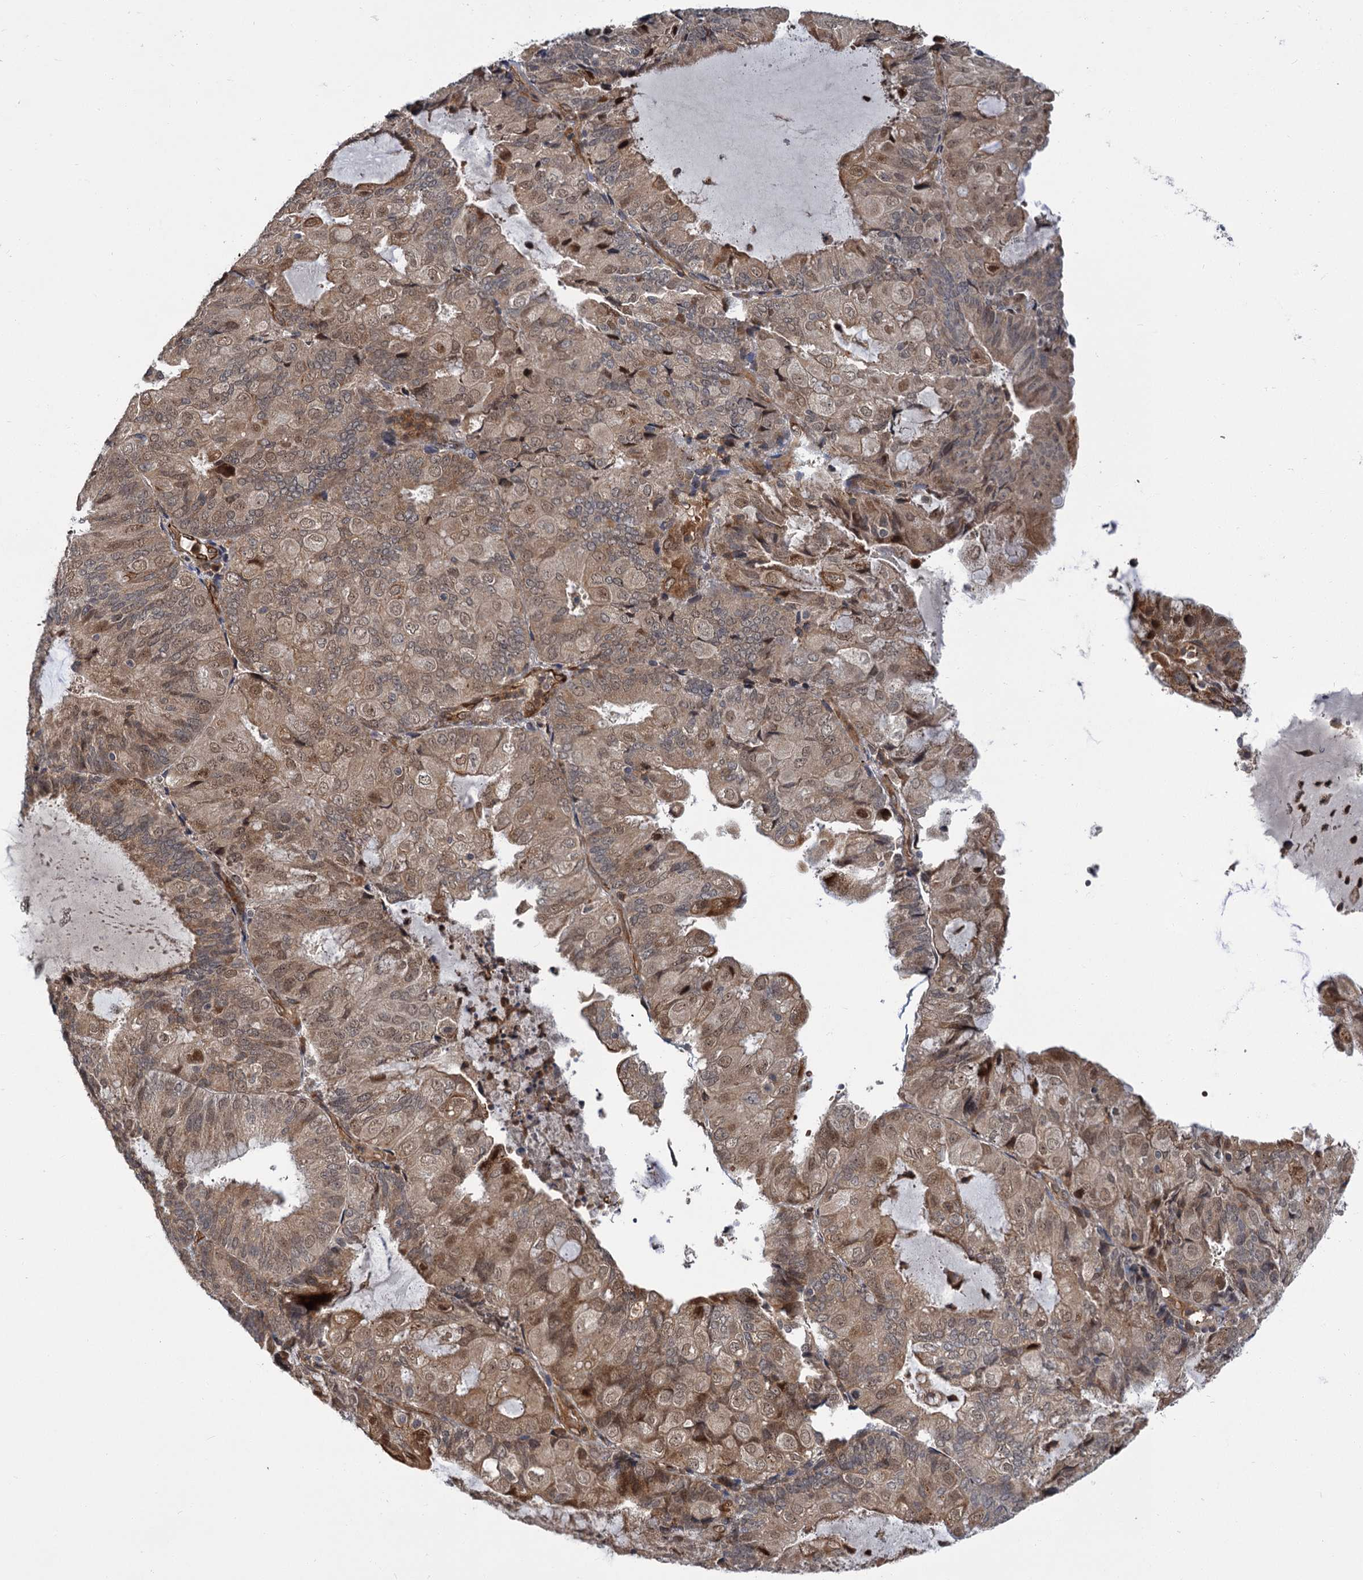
{"staining": {"intensity": "moderate", "quantity": ">75%", "location": "cytoplasmic/membranous,nuclear"}, "tissue": "endometrial cancer", "cell_type": "Tumor cells", "image_type": "cancer", "snomed": [{"axis": "morphology", "description": "Adenocarcinoma, NOS"}, {"axis": "topography", "description": "Endometrium"}], "caption": "An immunohistochemistry micrograph of neoplastic tissue is shown. Protein staining in brown shows moderate cytoplasmic/membranous and nuclear positivity in adenocarcinoma (endometrial) within tumor cells.", "gene": "APBA2", "patient": {"sex": "female", "age": 81}}